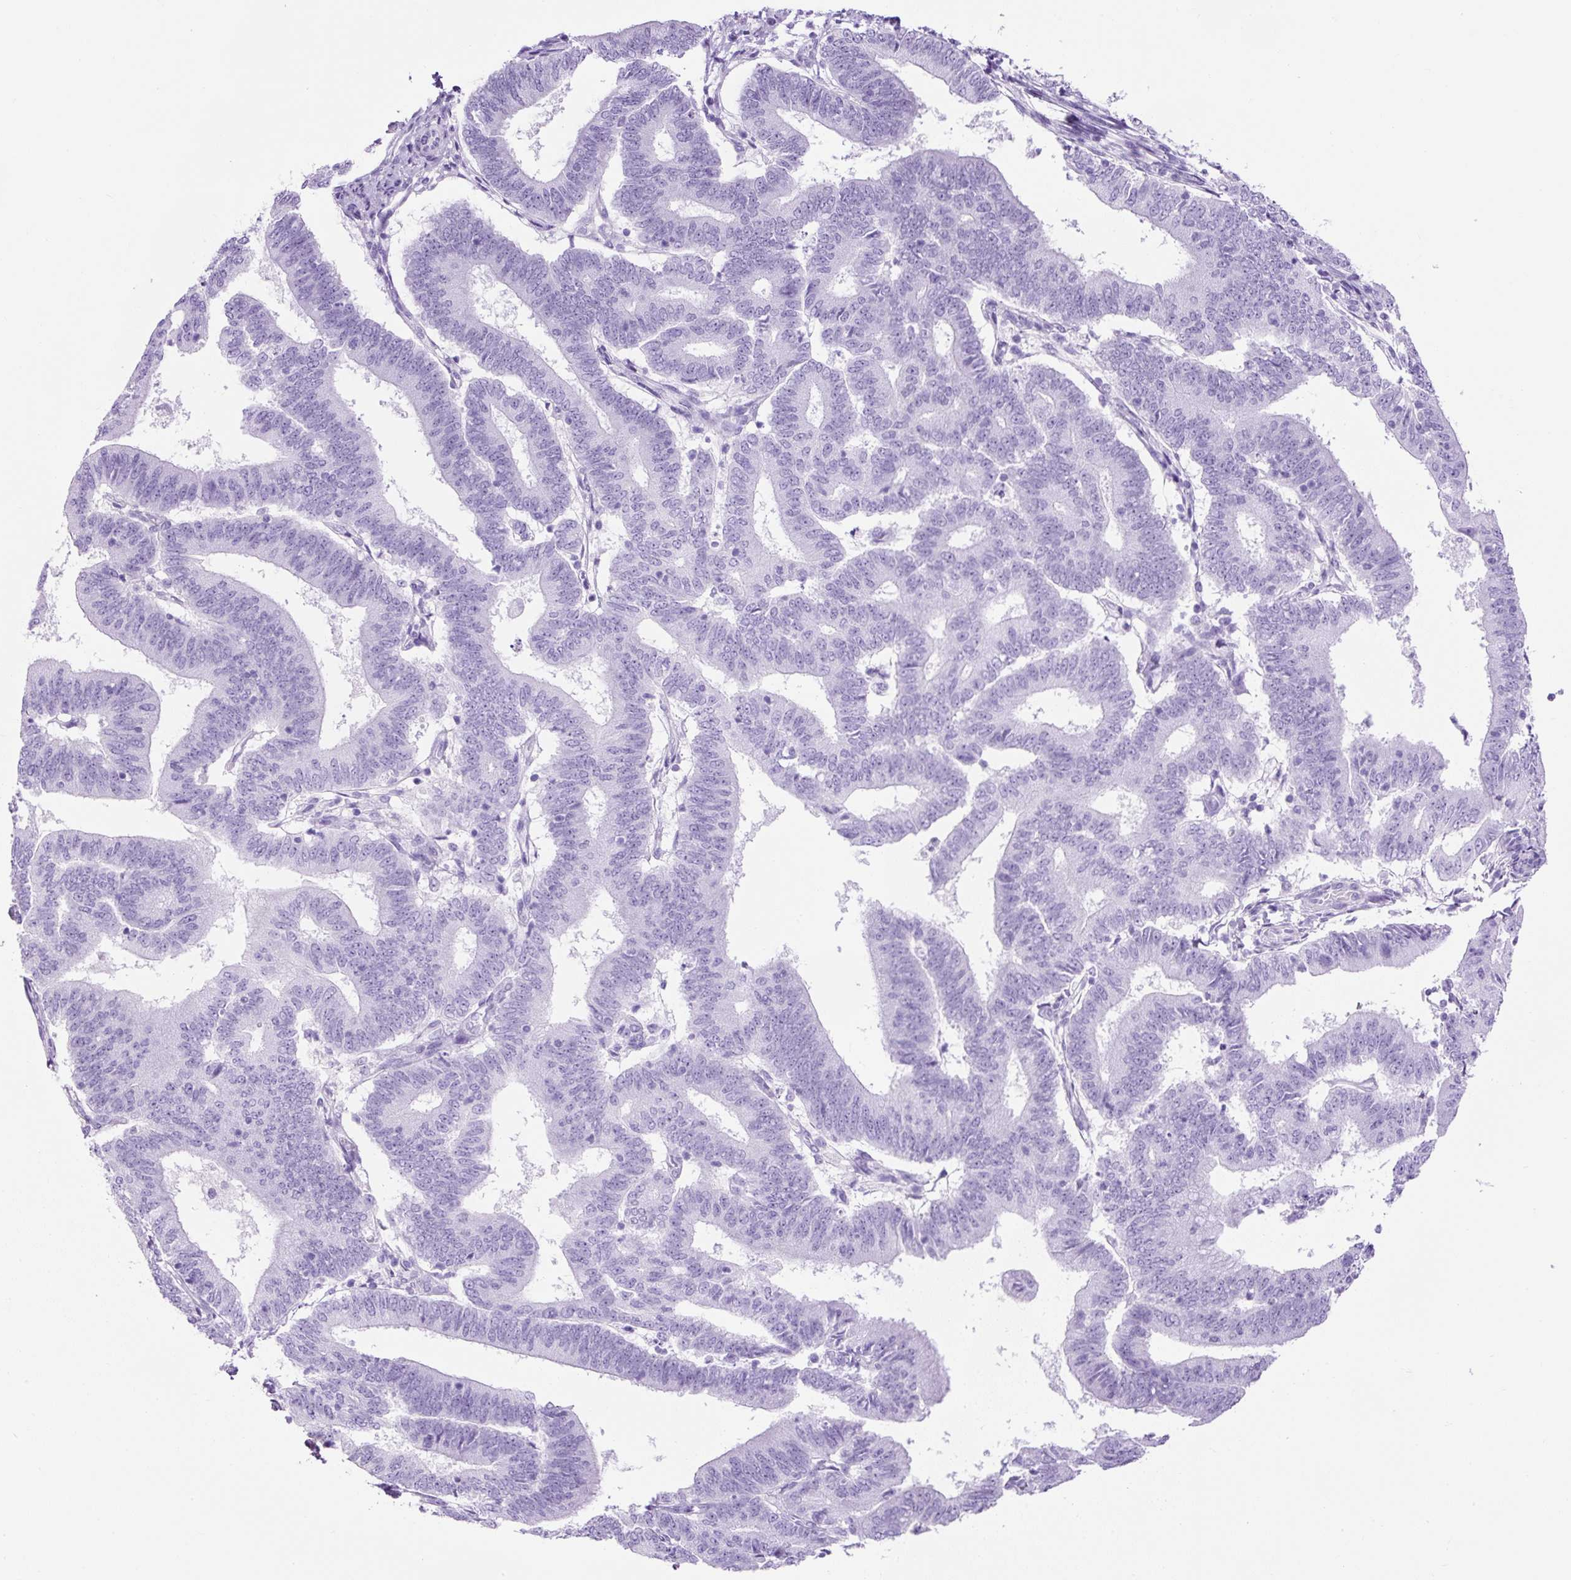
{"staining": {"intensity": "negative", "quantity": "none", "location": "none"}, "tissue": "endometrial cancer", "cell_type": "Tumor cells", "image_type": "cancer", "snomed": [{"axis": "morphology", "description": "Adenocarcinoma, NOS"}, {"axis": "topography", "description": "Endometrium"}], "caption": "This micrograph is of endometrial adenocarcinoma stained with IHC to label a protein in brown with the nuclei are counter-stained blue. There is no staining in tumor cells.", "gene": "PDIA2", "patient": {"sex": "female", "age": 70}}